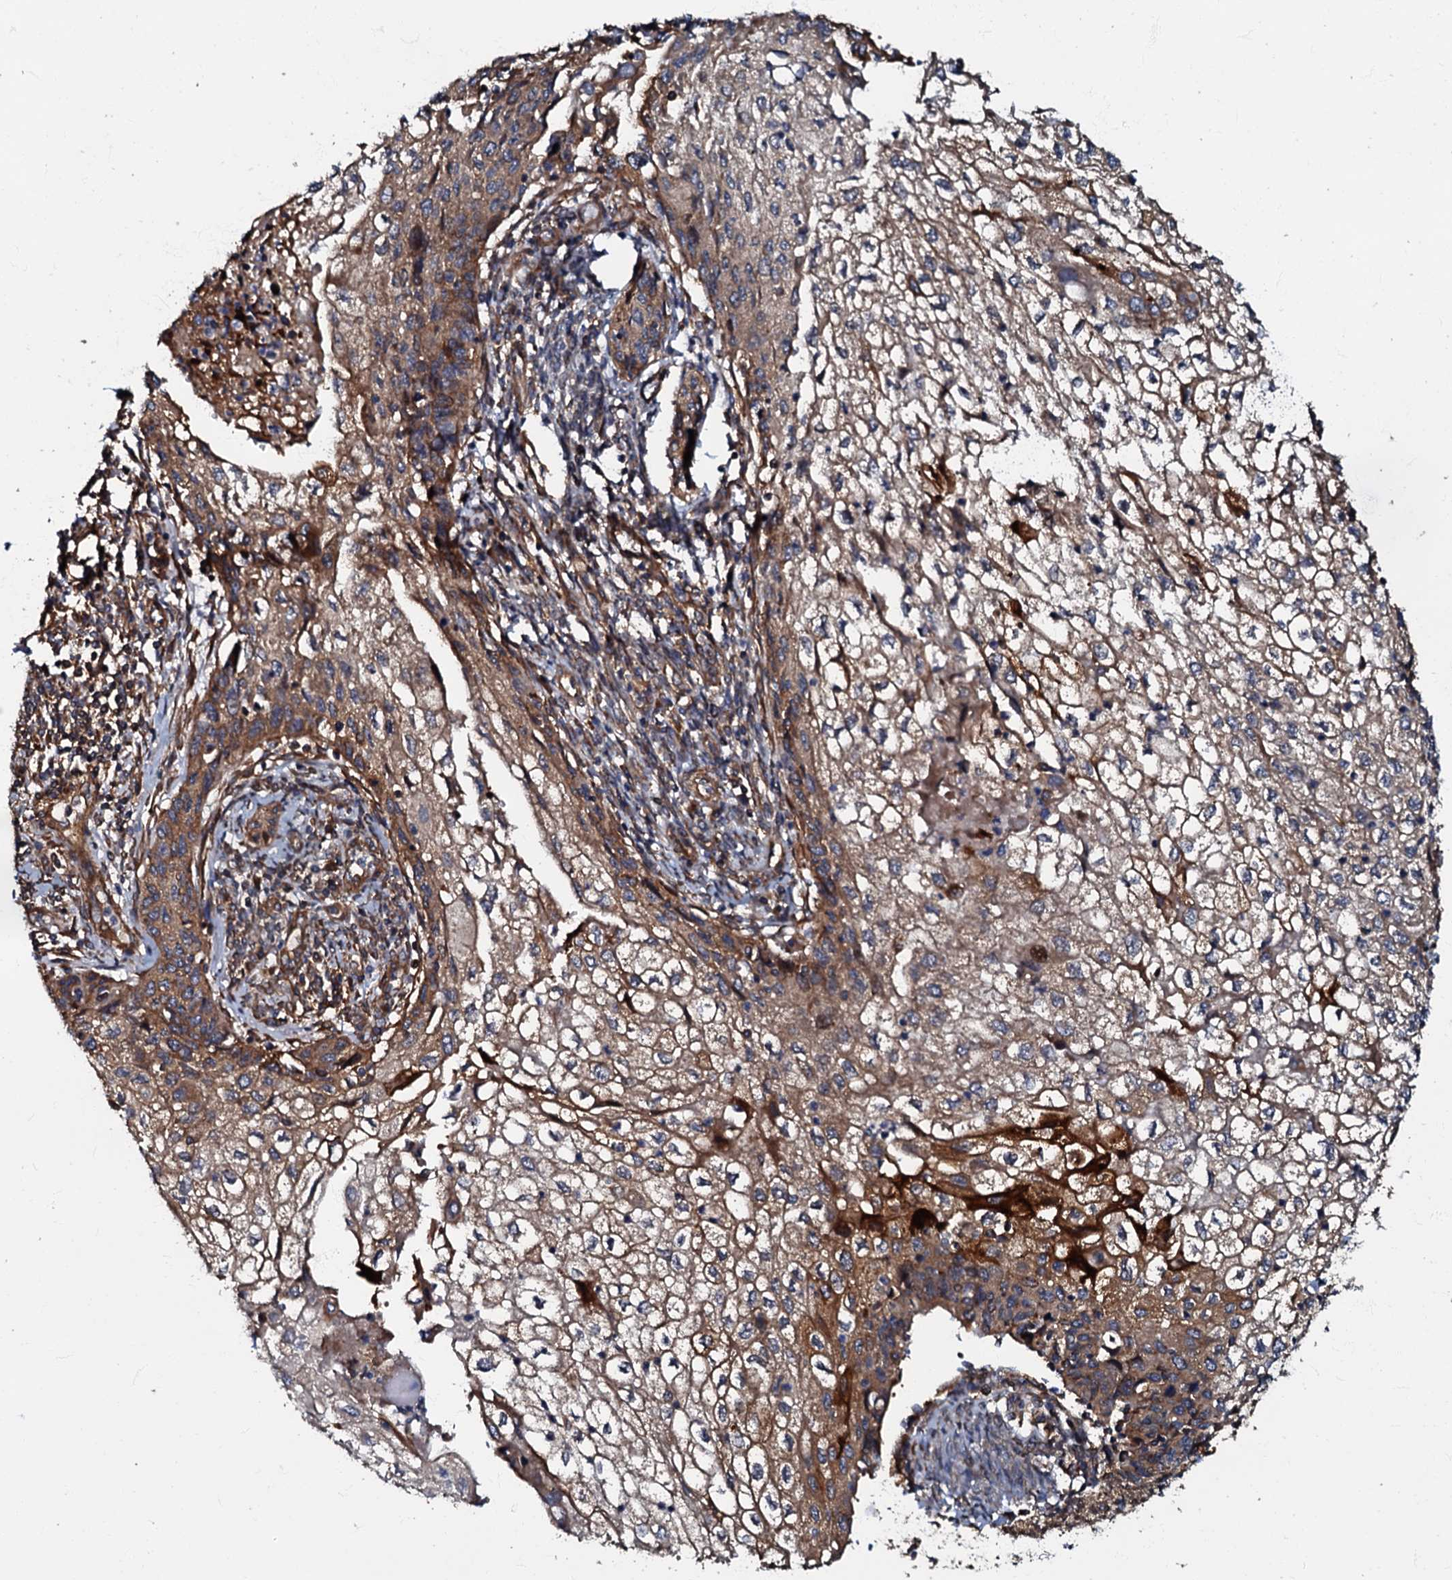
{"staining": {"intensity": "moderate", "quantity": ">75%", "location": "cytoplasmic/membranous"}, "tissue": "cervical cancer", "cell_type": "Tumor cells", "image_type": "cancer", "snomed": [{"axis": "morphology", "description": "Squamous cell carcinoma, NOS"}, {"axis": "topography", "description": "Cervix"}], "caption": "This is an image of immunohistochemistry staining of cervical cancer, which shows moderate expression in the cytoplasmic/membranous of tumor cells.", "gene": "BLOC1S6", "patient": {"sex": "female", "age": 67}}